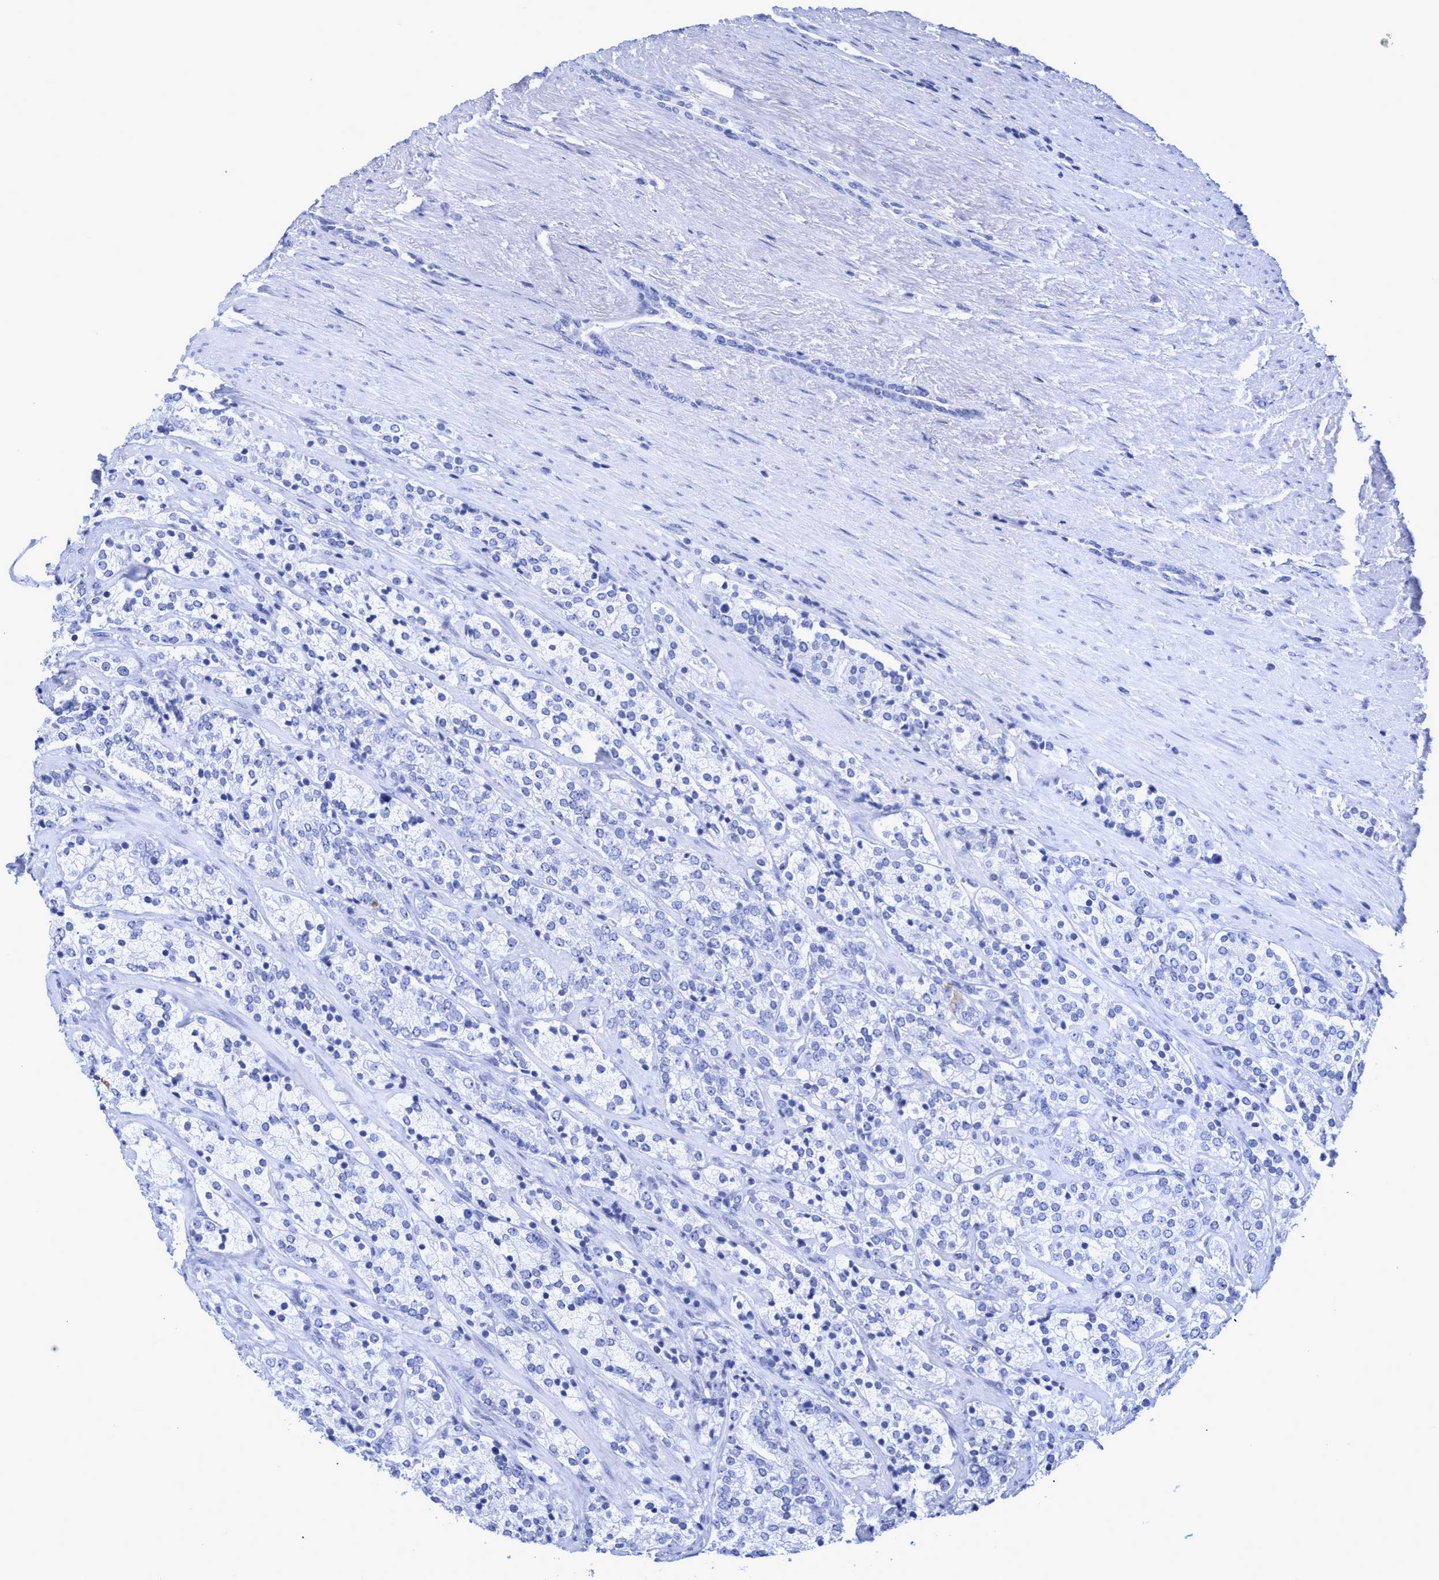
{"staining": {"intensity": "negative", "quantity": "none", "location": "none"}, "tissue": "prostate cancer", "cell_type": "Tumor cells", "image_type": "cancer", "snomed": [{"axis": "morphology", "description": "Adenocarcinoma, High grade"}, {"axis": "topography", "description": "Prostate"}], "caption": "High power microscopy histopathology image of an immunohistochemistry (IHC) image of prostate cancer, revealing no significant positivity in tumor cells.", "gene": "INSL6", "patient": {"sex": "male", "age": 71}}